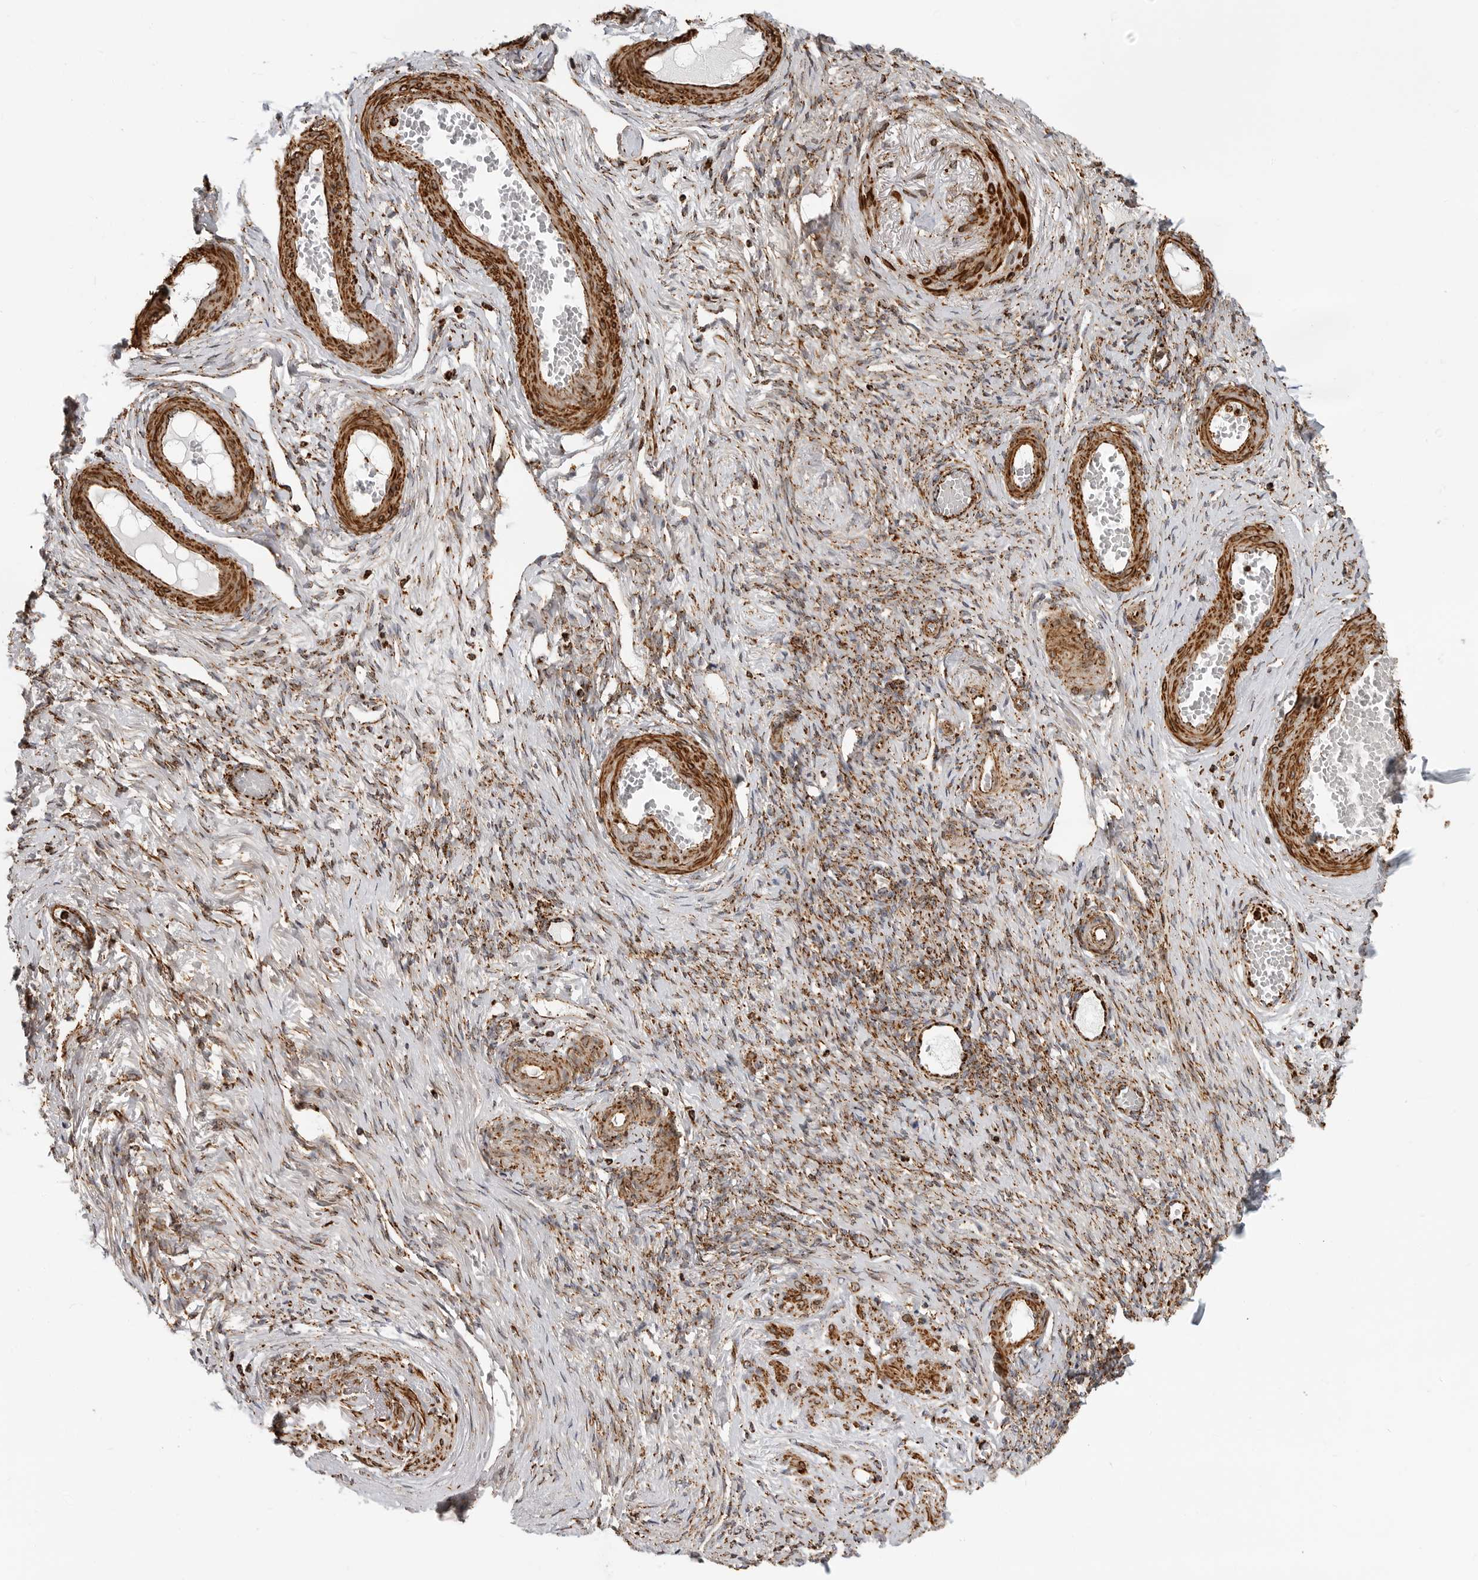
{"staining": {"intensity": "moderate", "quantity": ">75%", "location": "cytoplasmic/membranous"}, "tissue": "adipose tissue", "cell_type": "Adipocytes", "image_type": "normal", "snomed": [{"axis": "morphology", "description": "Normal tissue, NOS"}, {"axis": "topography", "description": "Vascular tissue"}, {"axis": "topography", "description": "Fallopian tube"}, {"axis": "topography", "description": "Ovary"}], "caption": "Moderate cytoplasmic/membranous positivity is appreciated in about >75% of adipocytes in normal adipose tissue. The protein is stained brown, and the nuclei are stained in blue (DAB (3,3'-diaminobenzidine) IHC with brightfield microscopy, high magnification).", "gene": "BMP2K", "patient": {"sex": "female", "age": 67}}